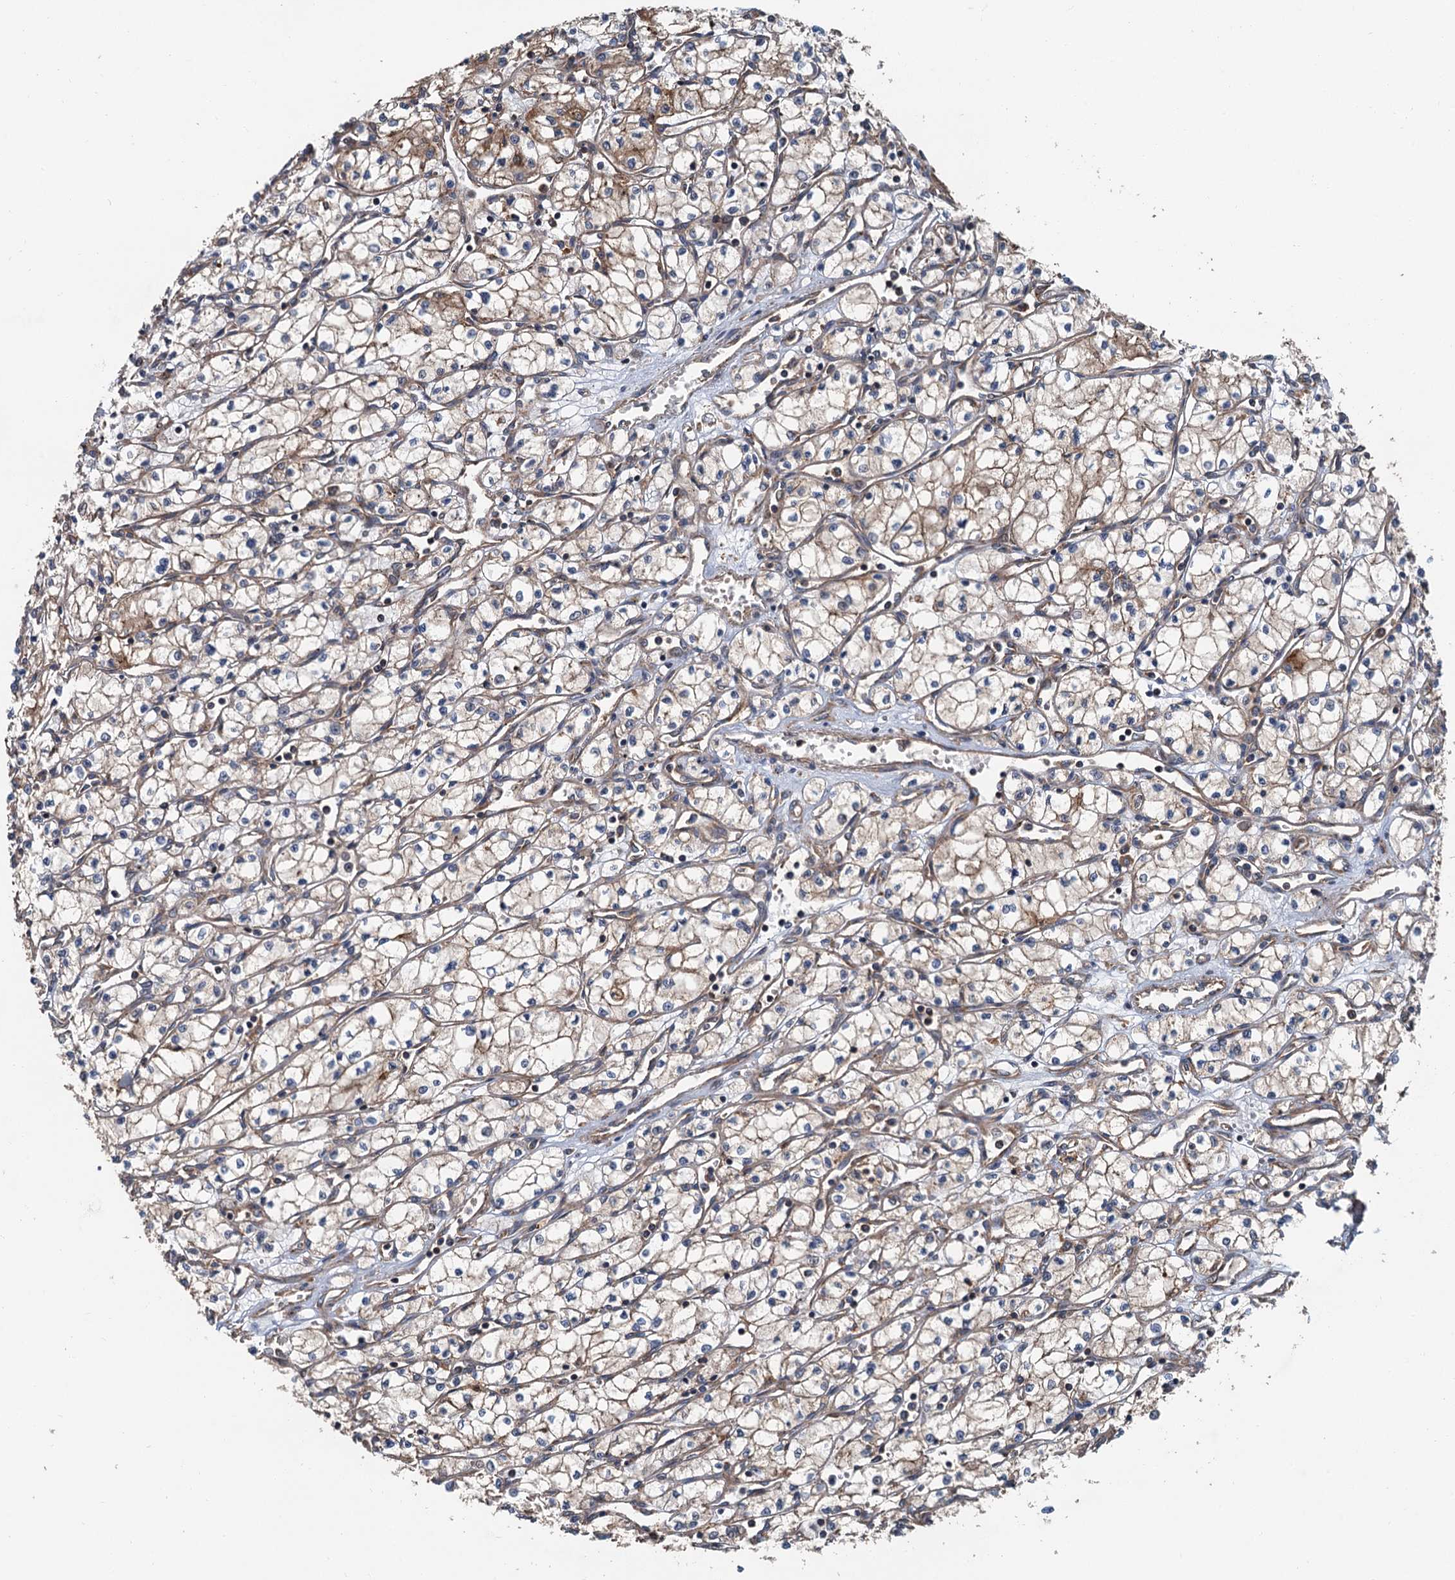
{"staining": {"intensity": "moderate", "quantity": "25%-75%", "location": "cytoplasmic/membranous"}, "tissue": "renal cancer", "cell_type": "Tumor cells", "image_type": "cancer", "snomed": [{"axis": "morphology", "description": "Adenocarcinoma, NOS"}, {"axis": "topography", "description": "Kidney"}], "caption": "Renal adenocarcinoma tissue demonstrates moderate cytoplasmic/membranous staining in about 25%-75% of tumor cells", "gene": "COG3", "patient": {"sex": "male", "age": 59}}